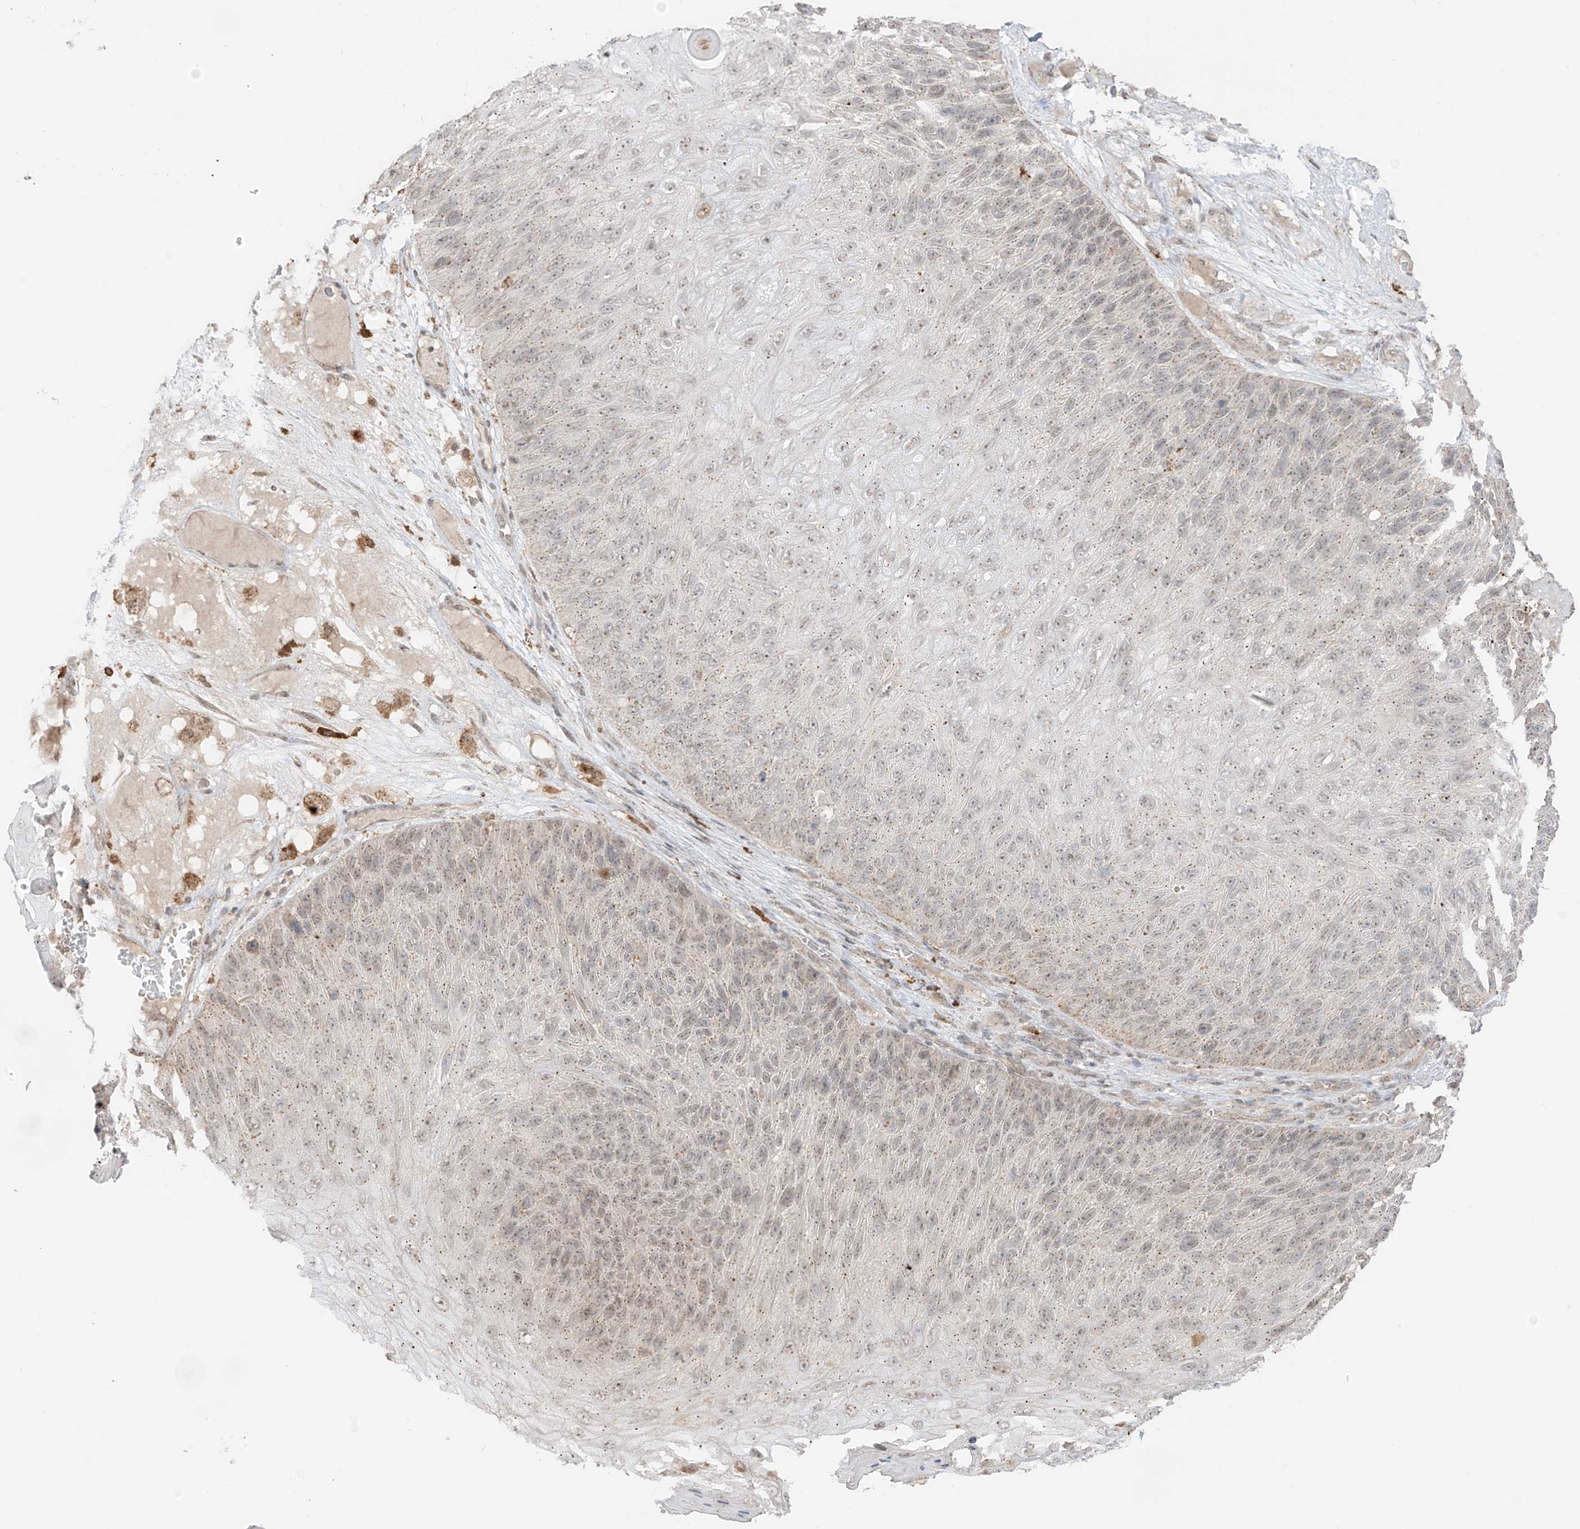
{"staining": {"intensity": "moderate", "quantity": "25%-75%", "location": "cytoplasmic/membranous"}, "tissue": "skin cancer", "cell_type": "Tumor cells", "image_type": "cancer", "snomed": [{"axis": "morphology", "description": "Squamous cell carcinoma, NOS"}, {"axis": "topography", "description": "Skin"}], "caption": "A photomicrograph of human skin squamous cell carcinoma stained for a protein shows moderate cytoplasmic/membranous brown staining in tumor cells.", "gene": "N4BP3", "patient": {"sex": "female", "age": 88}}